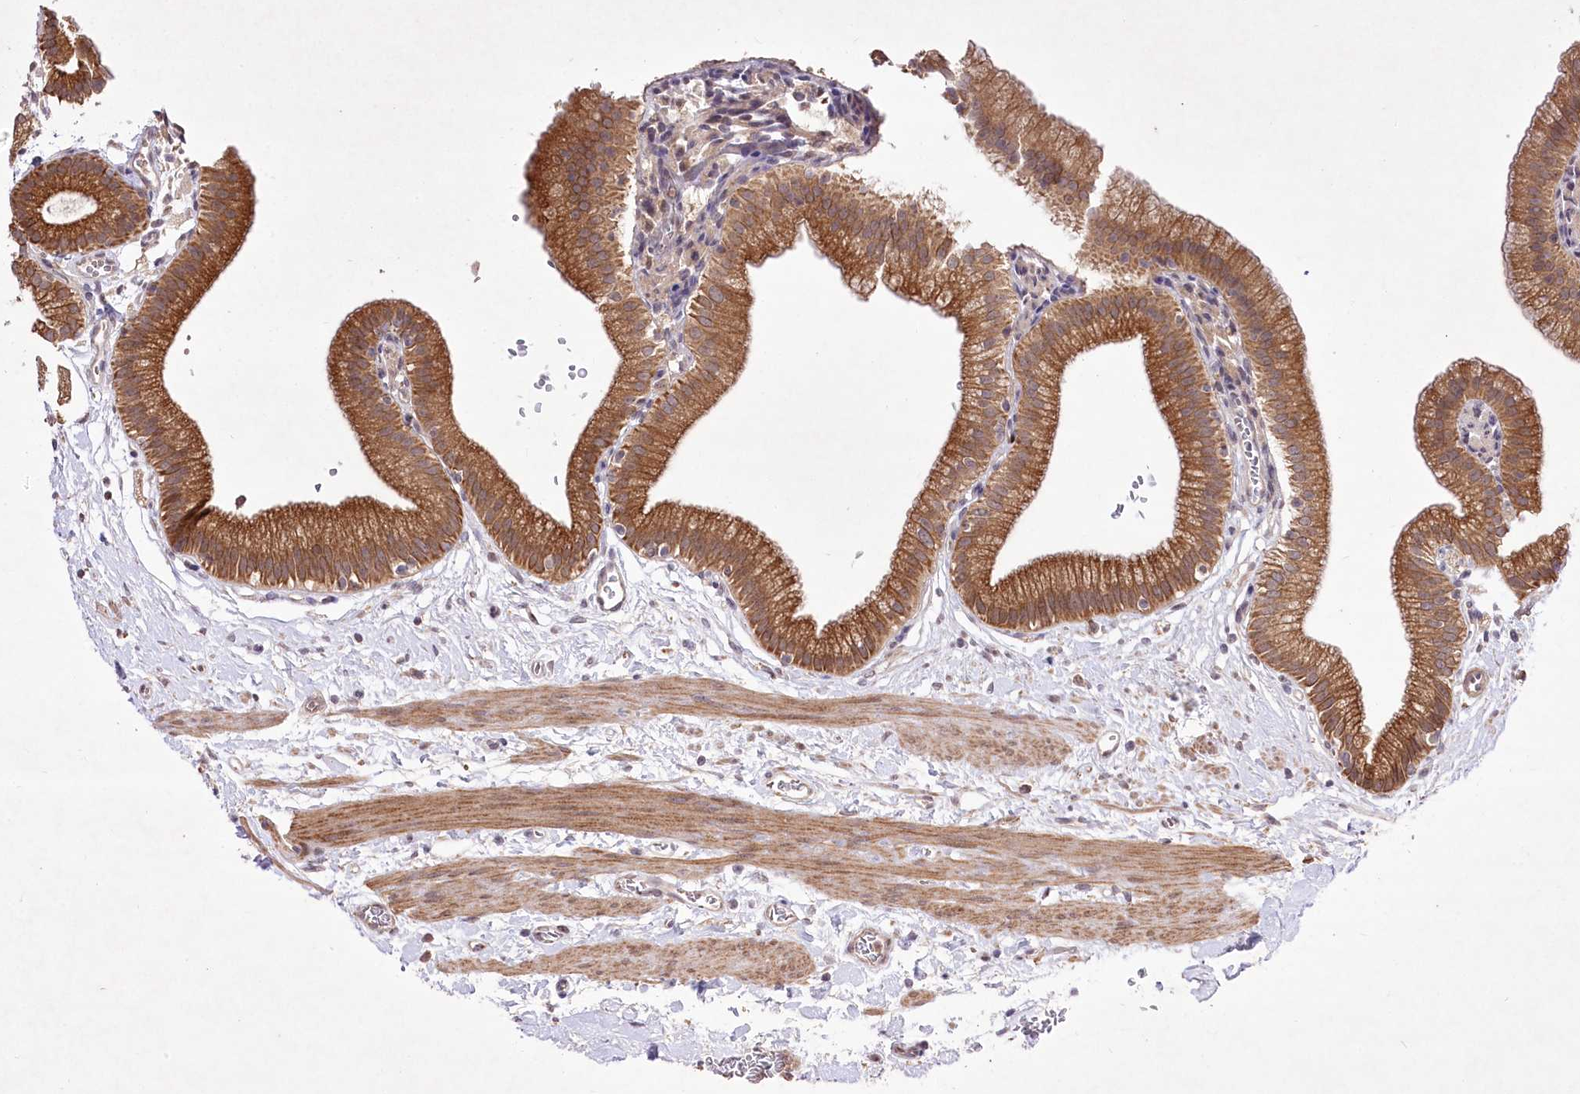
{"staining": {"intensity": "moderate", "quantity": ">75%", "location": "cytoplasmic/membranous"}, "tissue": "gallbladder", "cell_type": "Glandular cells", "image_type": "normal", "snomed": [{"axis": "morphology", "description": "Normal tissue, NOS"}, {"axis": "topography", "description": "Gallbladder"}], "caption": "A brown stain highlights moderate cytoplasmic/membranous expression of a protein in glandular cells of benign gallbladder.", "gene": "HELT", "patient": {"sex": "male", "age": 55}}